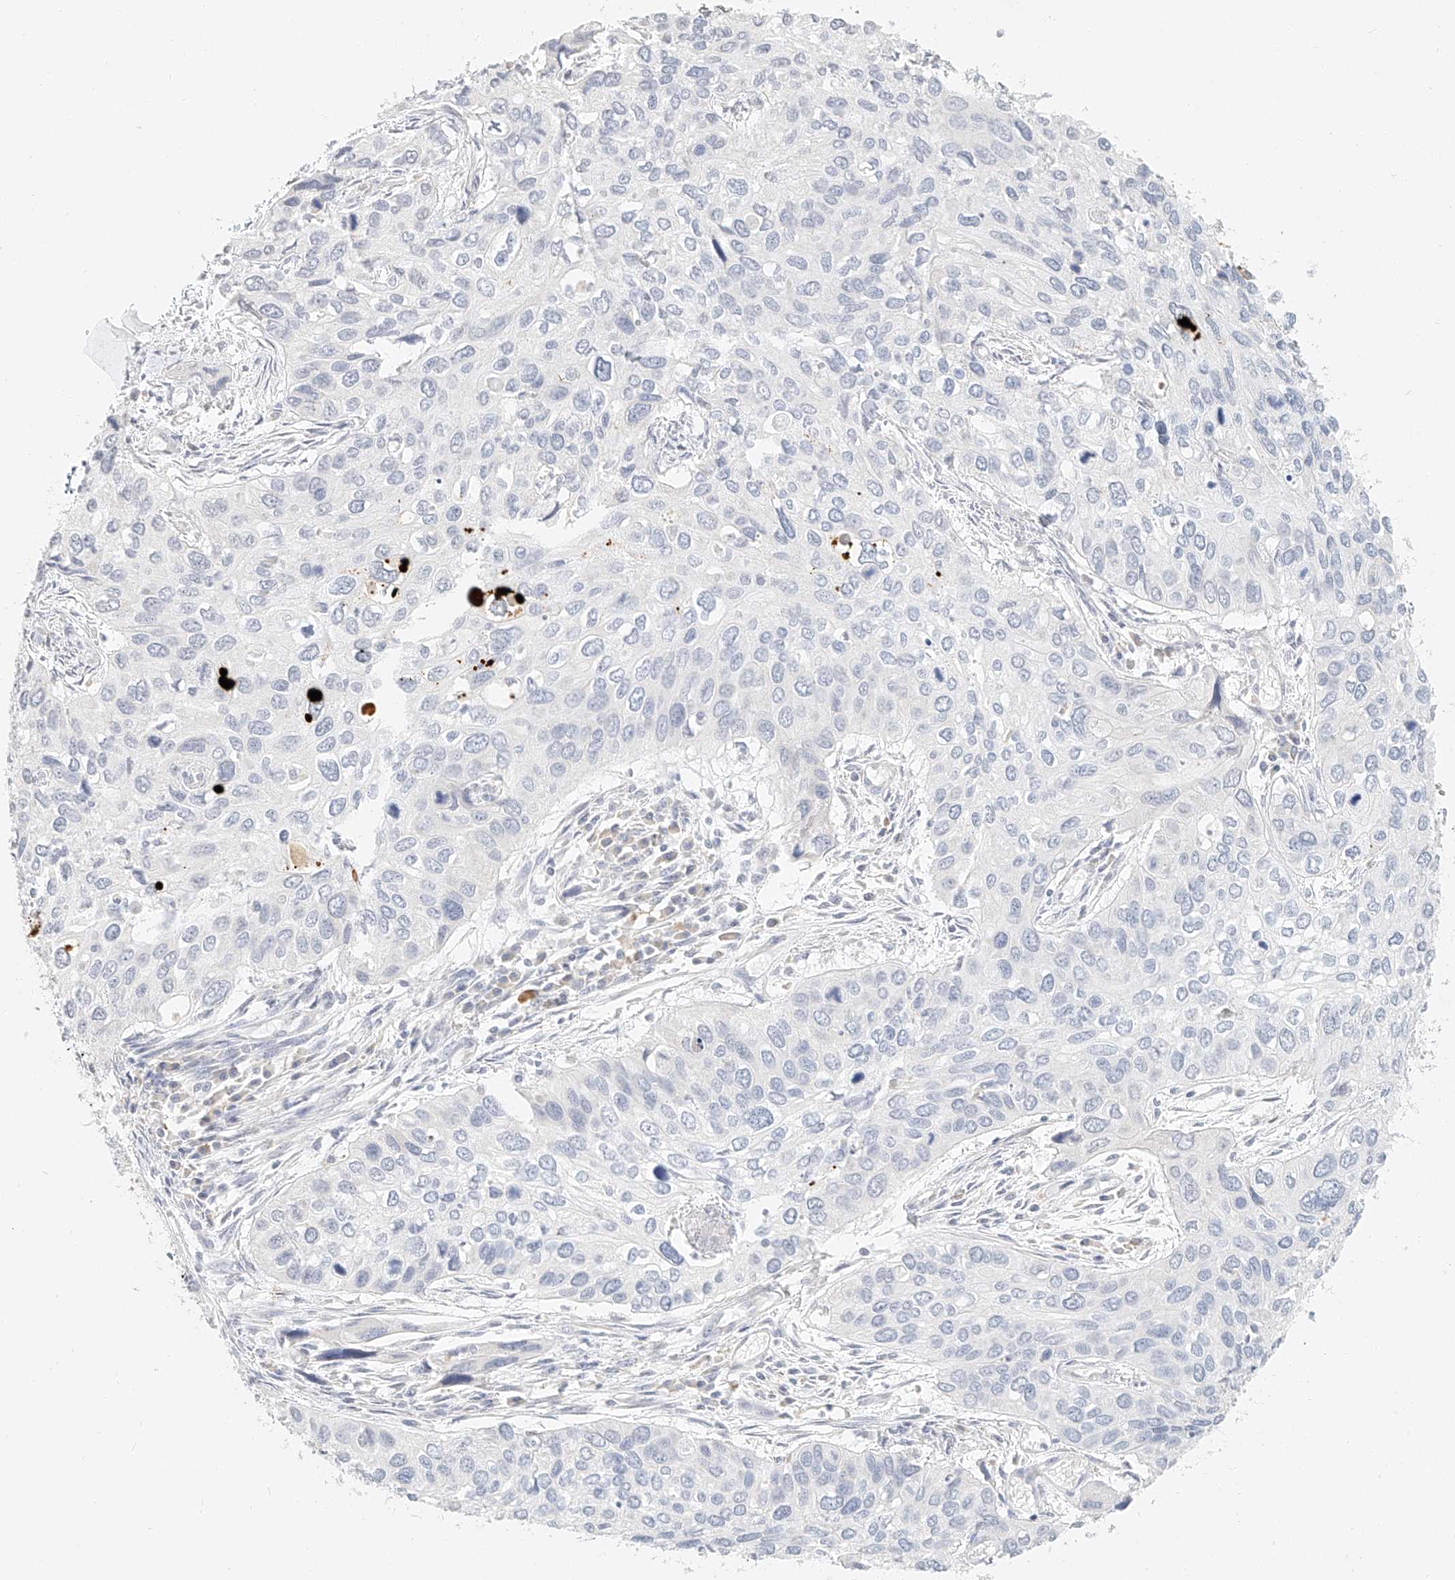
{"staining": {"intensity": "negative", "quantity": "none", "location": "none"}, "tissue": "cervical cancer", "cell_type": "Tumor cells", "image_type": "cancer", "snomed": [{"axis": "morphology", "description": "Squamous cell carcinoma, NOS"}, {"axis": "topography", "description": "Cervix"}], "caption": "DAB immunohistochemical staining of human cervical cancer (squamous cell carcinoma) reveals no significant positivity in tumor cells.", "gene": "CXorf58", "patient": {"sex": "female", "age": 55}}